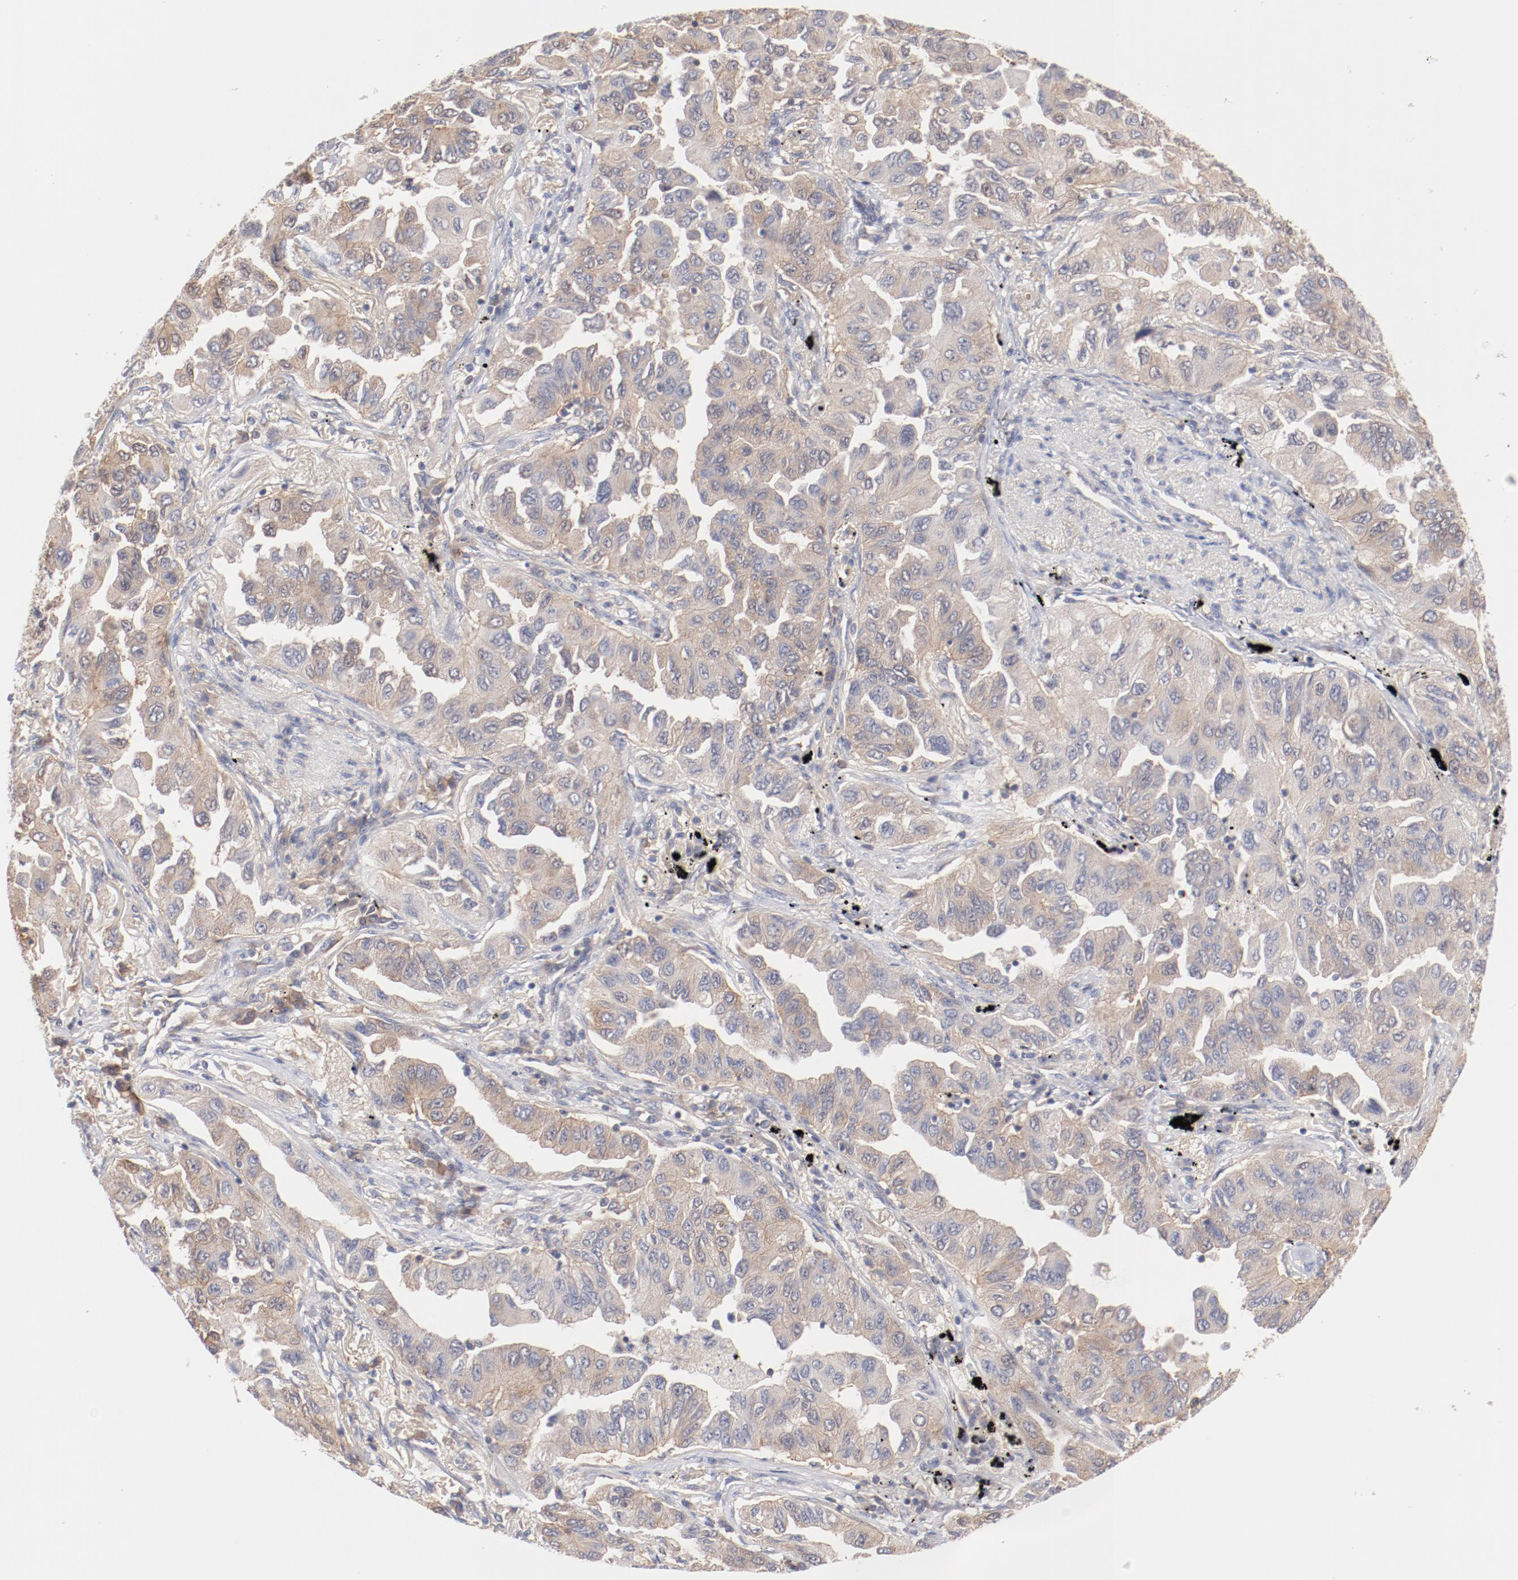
{"staining": {"intensity": "weak", "quantity": "25%-75%", "location": "cytoplasmic/membranous"}, "tissue": "lung cancer", "cell_type": "Tumor cells", "image_type": "cancer", "snomed": [{"axis": "morphology", "description": "Adenocarcinoma, NOS"}, {"axis": "topography", "description": "Lung"}], "caption": "A photomicrograph of lung adenocarcinoma stained for a protein demonstrates weak cytoplasmic/membranous brown staining in tumor cells.", "gene": "SETD3", "patient": {"sex": "female", "age": 65}}